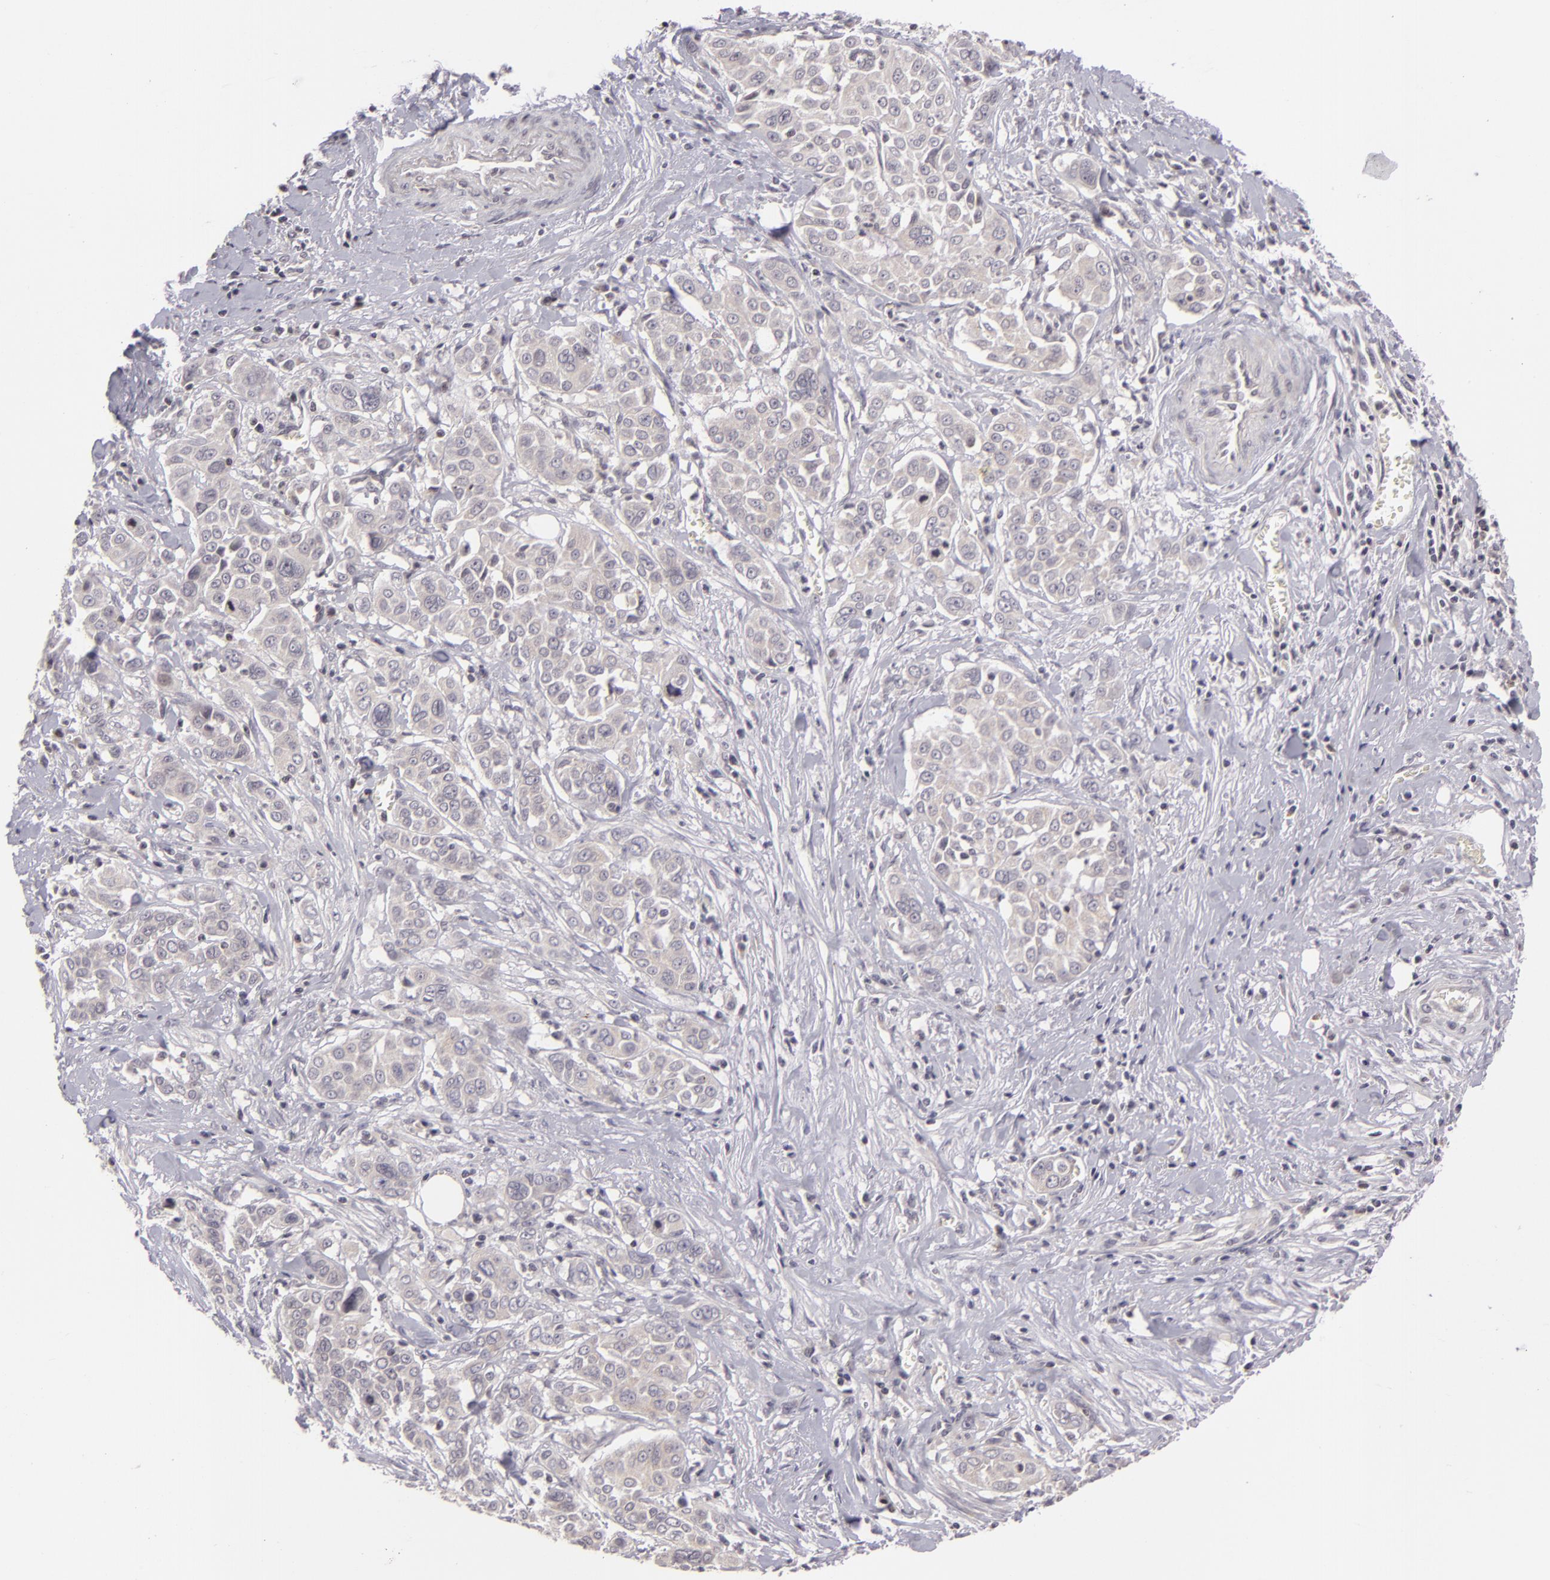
{"staining": {"intensity": "negative", "quantity": "none", "location": "none"}, "tissue": "pancreatic cancer", "cell_type": "Tumor cells", "image_type": "cancer", "snomed": [{"axis": "morphology", "description": "Adenocarcinoma, NOS"}, {"axis": "topography", "description": "Pancreas"}], "caption": "IHC of pancreatic cancer demonstrates no staining in tumor cells.", "gene": "AKAP6", "patient": {"sex": "female", "age": 52}}